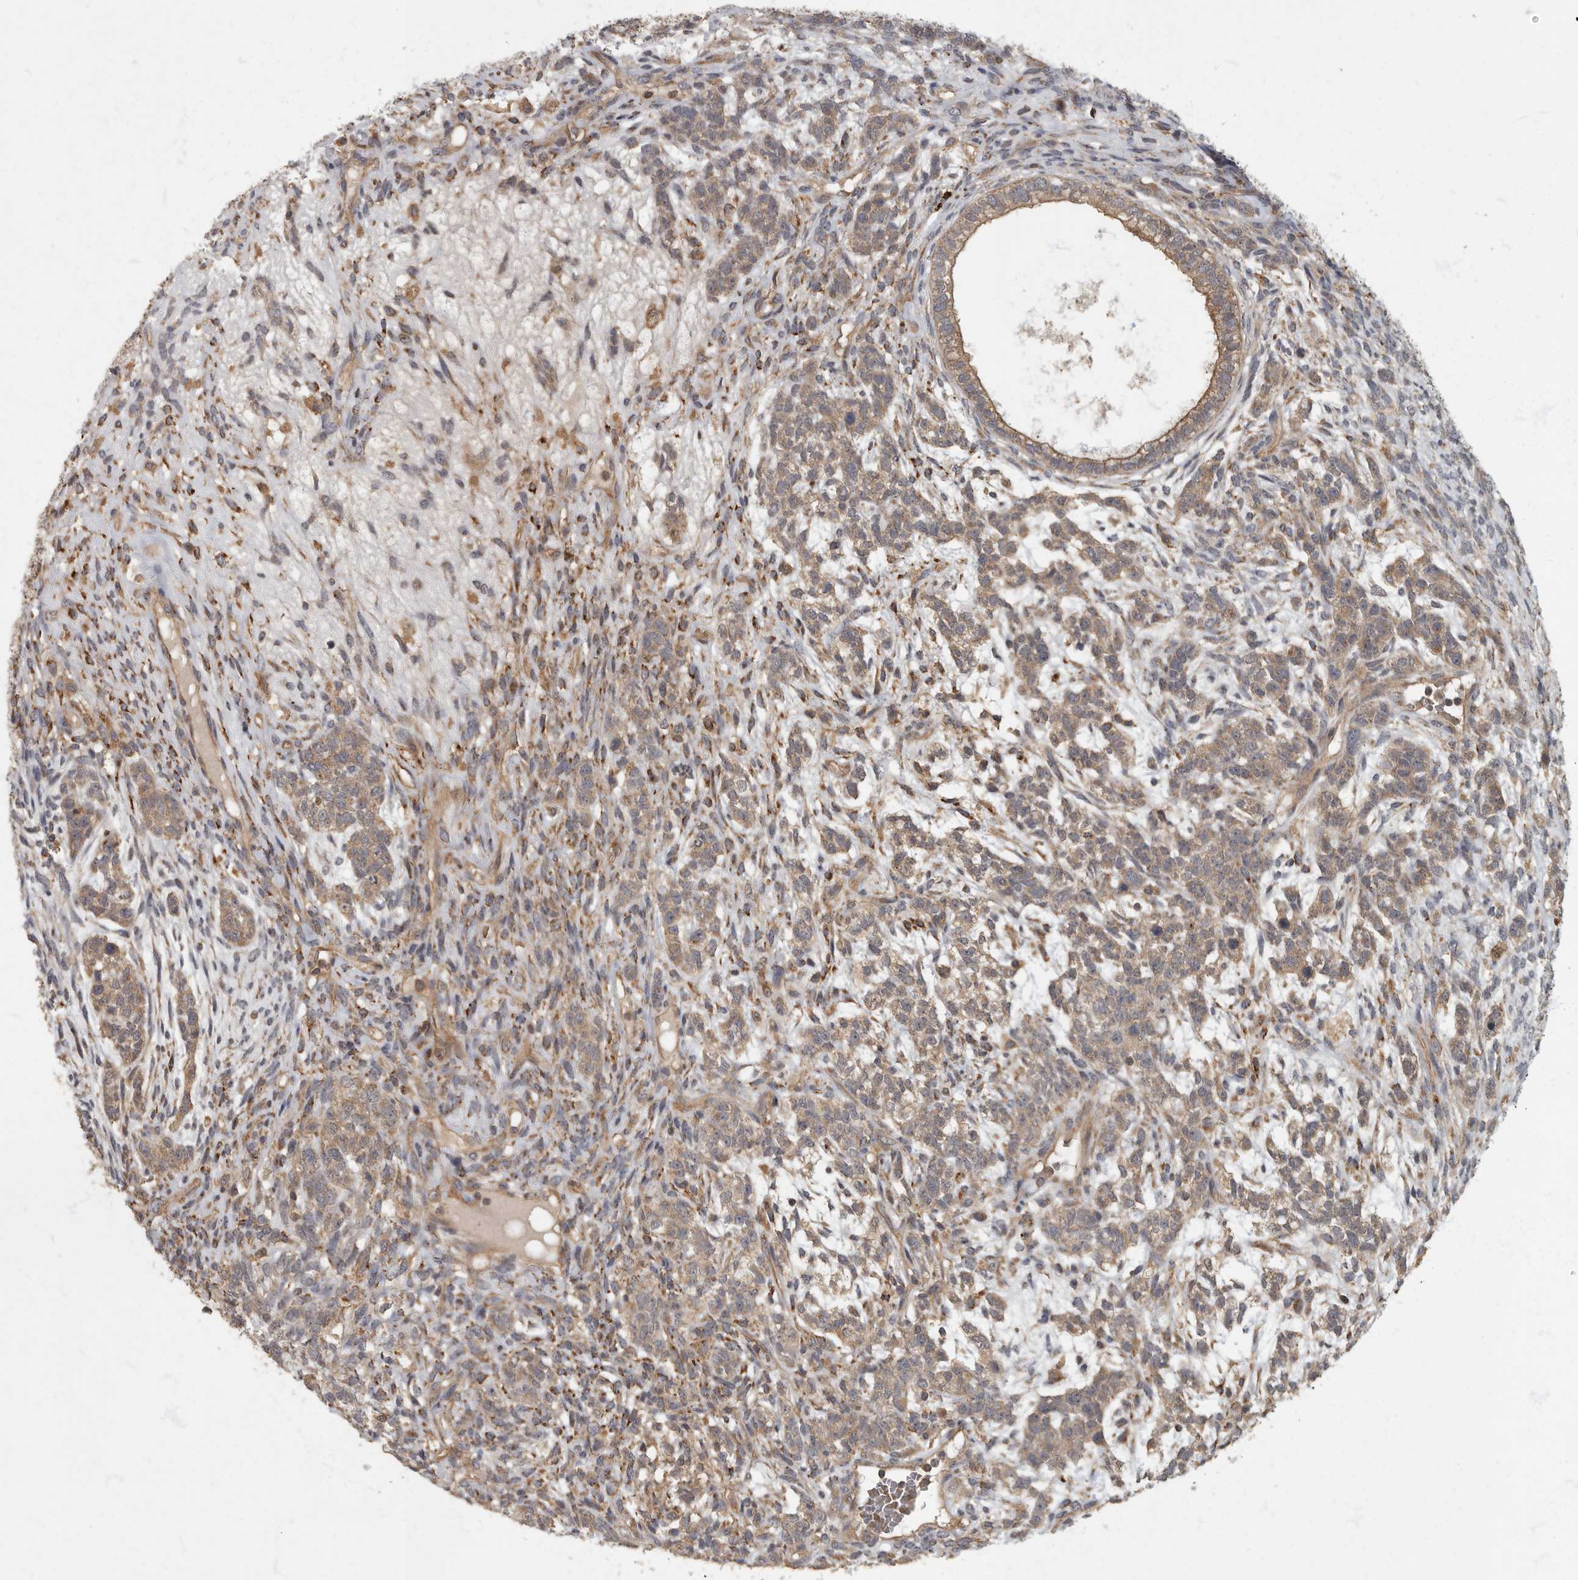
{"staining": {"intensity": "moderate", "quantity": ">75%", "location": "cytoplasmic/membranous"}, "tissue": "testis cancer", "cell_type": "Tumor cells", "image_type": "cancer", "snomed": [{"axis": "morphology", "description": "Seminoma, NOS"}, {"axis": "morphology", "description": "Carcinoma, Embryonal, NOS"}, {"axis": "topography", "description": "Testis"}], "caption": "A photomicrograph of human testis cancer (seminoma) stained for a protein demonstrates moderate cytoplasmic/membranous brown staining in tumor cells.", "gene": "IQCK", "patient": {"sex": "male", "age": 28}}